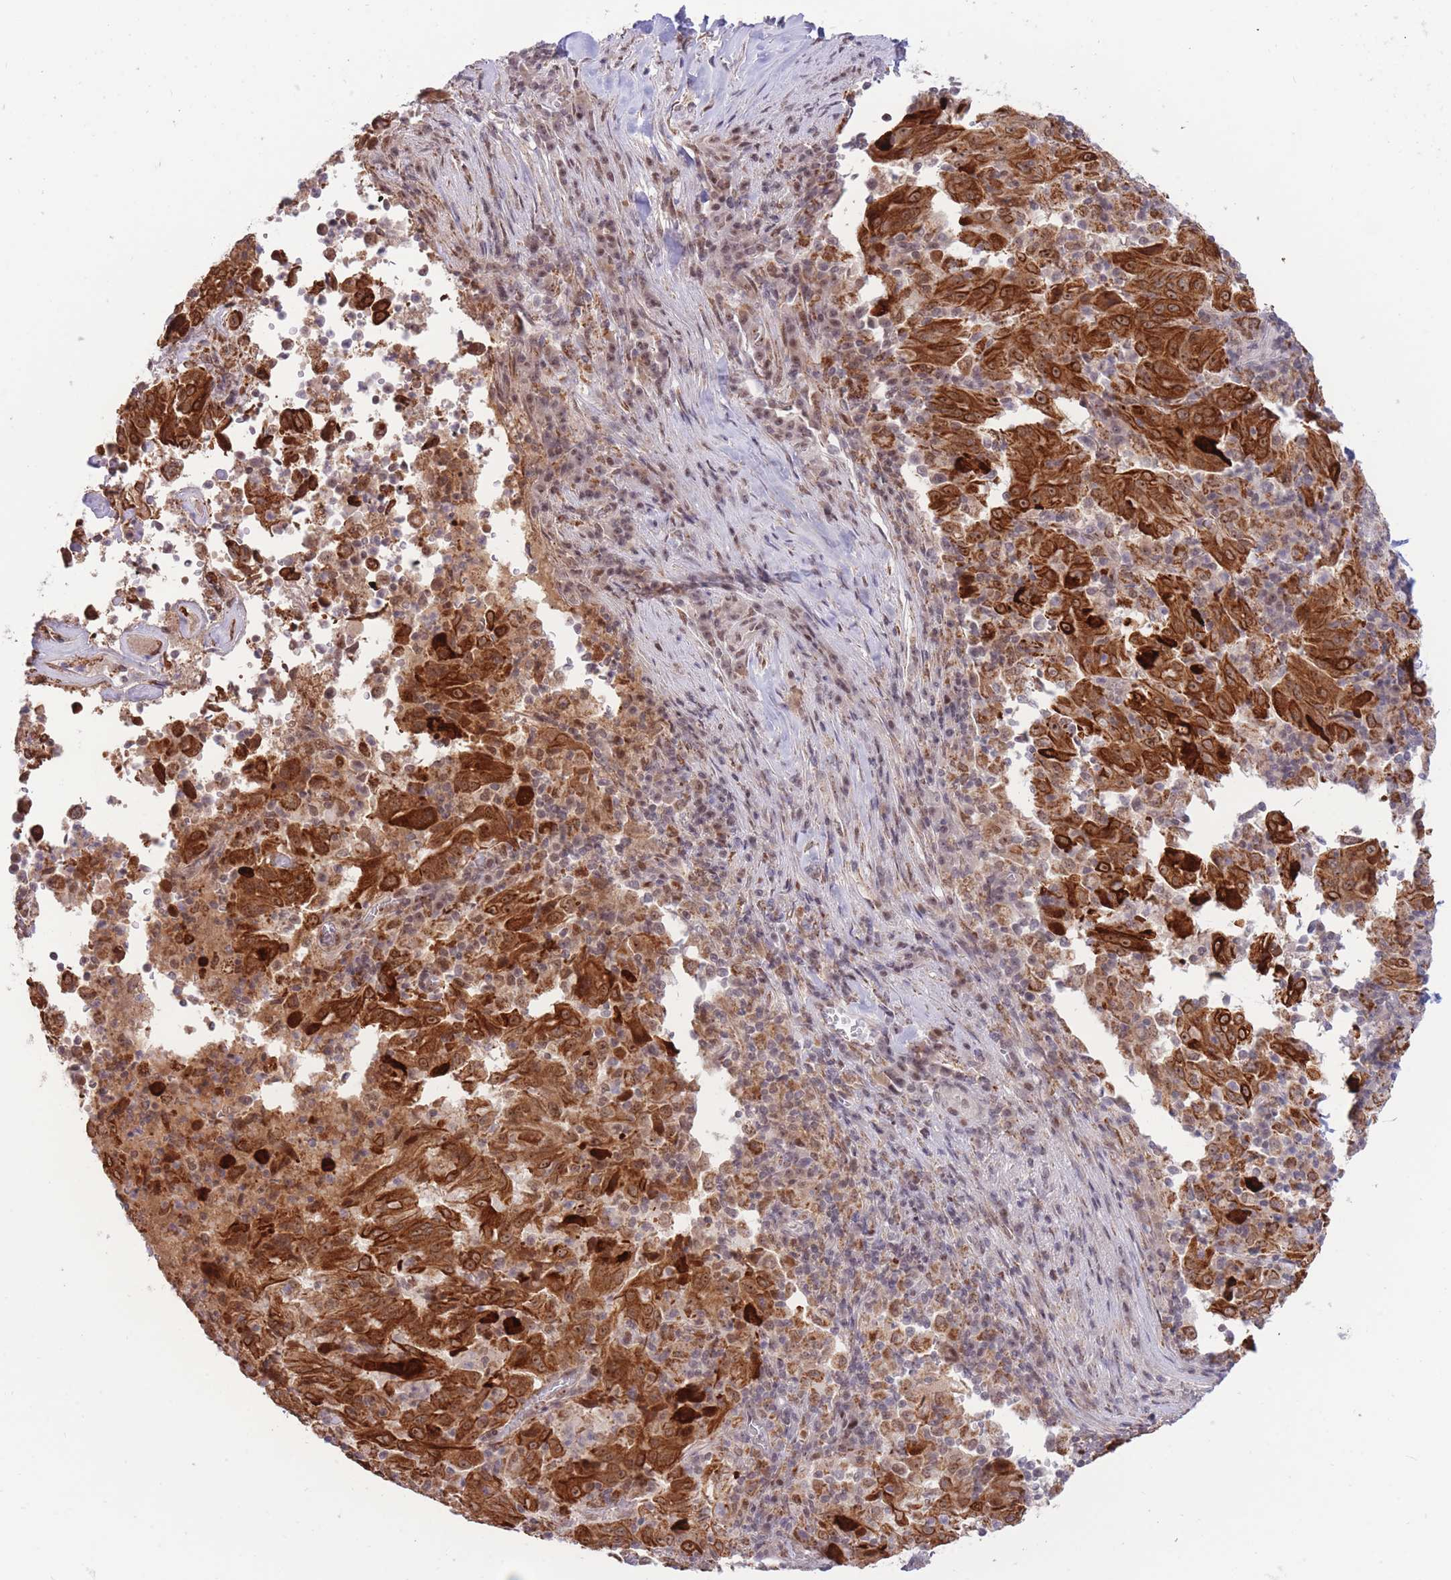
{"staining": {"intensity": "strong", "quantity": ">75%", "location": "cytoplasmic/membranous,nuclear"}, "tissue": "pancreatic cancer", "cell_type": "Tumor cells", "image_type": "cancer", "snomed": [{"axis": "morphology", "description": "Adenocarcinoma, NOS"}, {"axis": "topography", "description": "Pancreas"}], "caption": "This image shows immunohistochemistry (IHC) staining of human pancreatic adenocarcinoma, with high strong cytoplasmic/membranous and nuclear positivity in about >75% of tumor cells.", "gene": "TARBP2", "patient": {"sex": "male", "age": 63}}